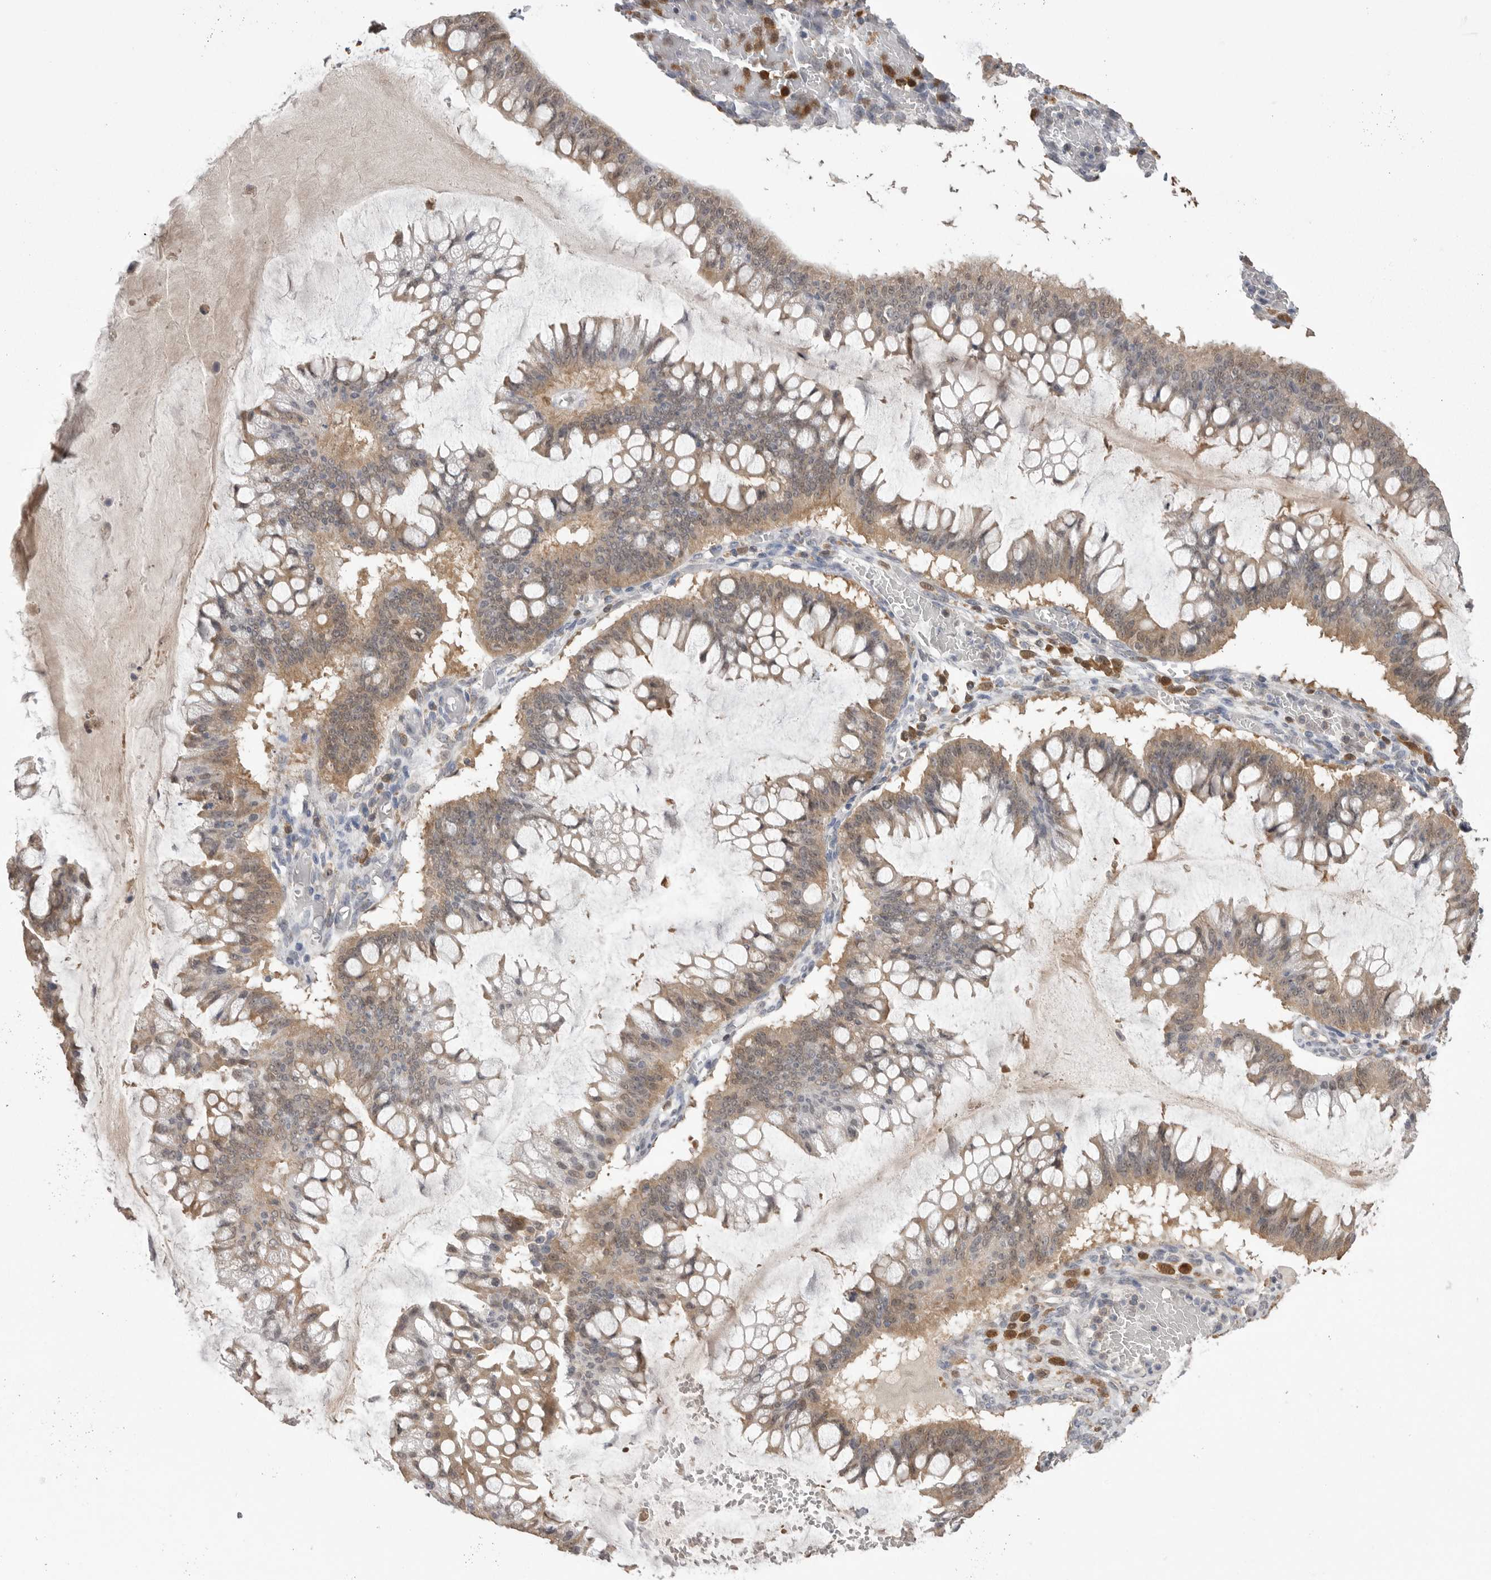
{"staining": {"intensity": "weak", "quantity": ">75%", "location": "cytoplasmic/membranous"}, "tissue": "ovarian cancer", "cell_type": "Tumor cells", "image_type": "cancer", "snomed": [{"axis": "morphology", "description": "Cystadenocarcinoma, mucinous, NOS"}, {"axis": "topography", "description": "Ovary"}], "caption": "High-magnification brightfield microscopy of ovarian cancer (mucinous cystadenocarcinoma) stained with DAB (brown) and counterstained with hematoxylin (blue). tumor cells exhibit weak cytoplasmic/membranous positivity is seen in approximately>75% of cells. The staining was performed using DAB to visualize the protein expression in brown, while the nuclei were stained in blue with hematoxylin (Magnification: 20x).", "gene": "KYAT3", "patient": {"sex": "female", "age": 73}}